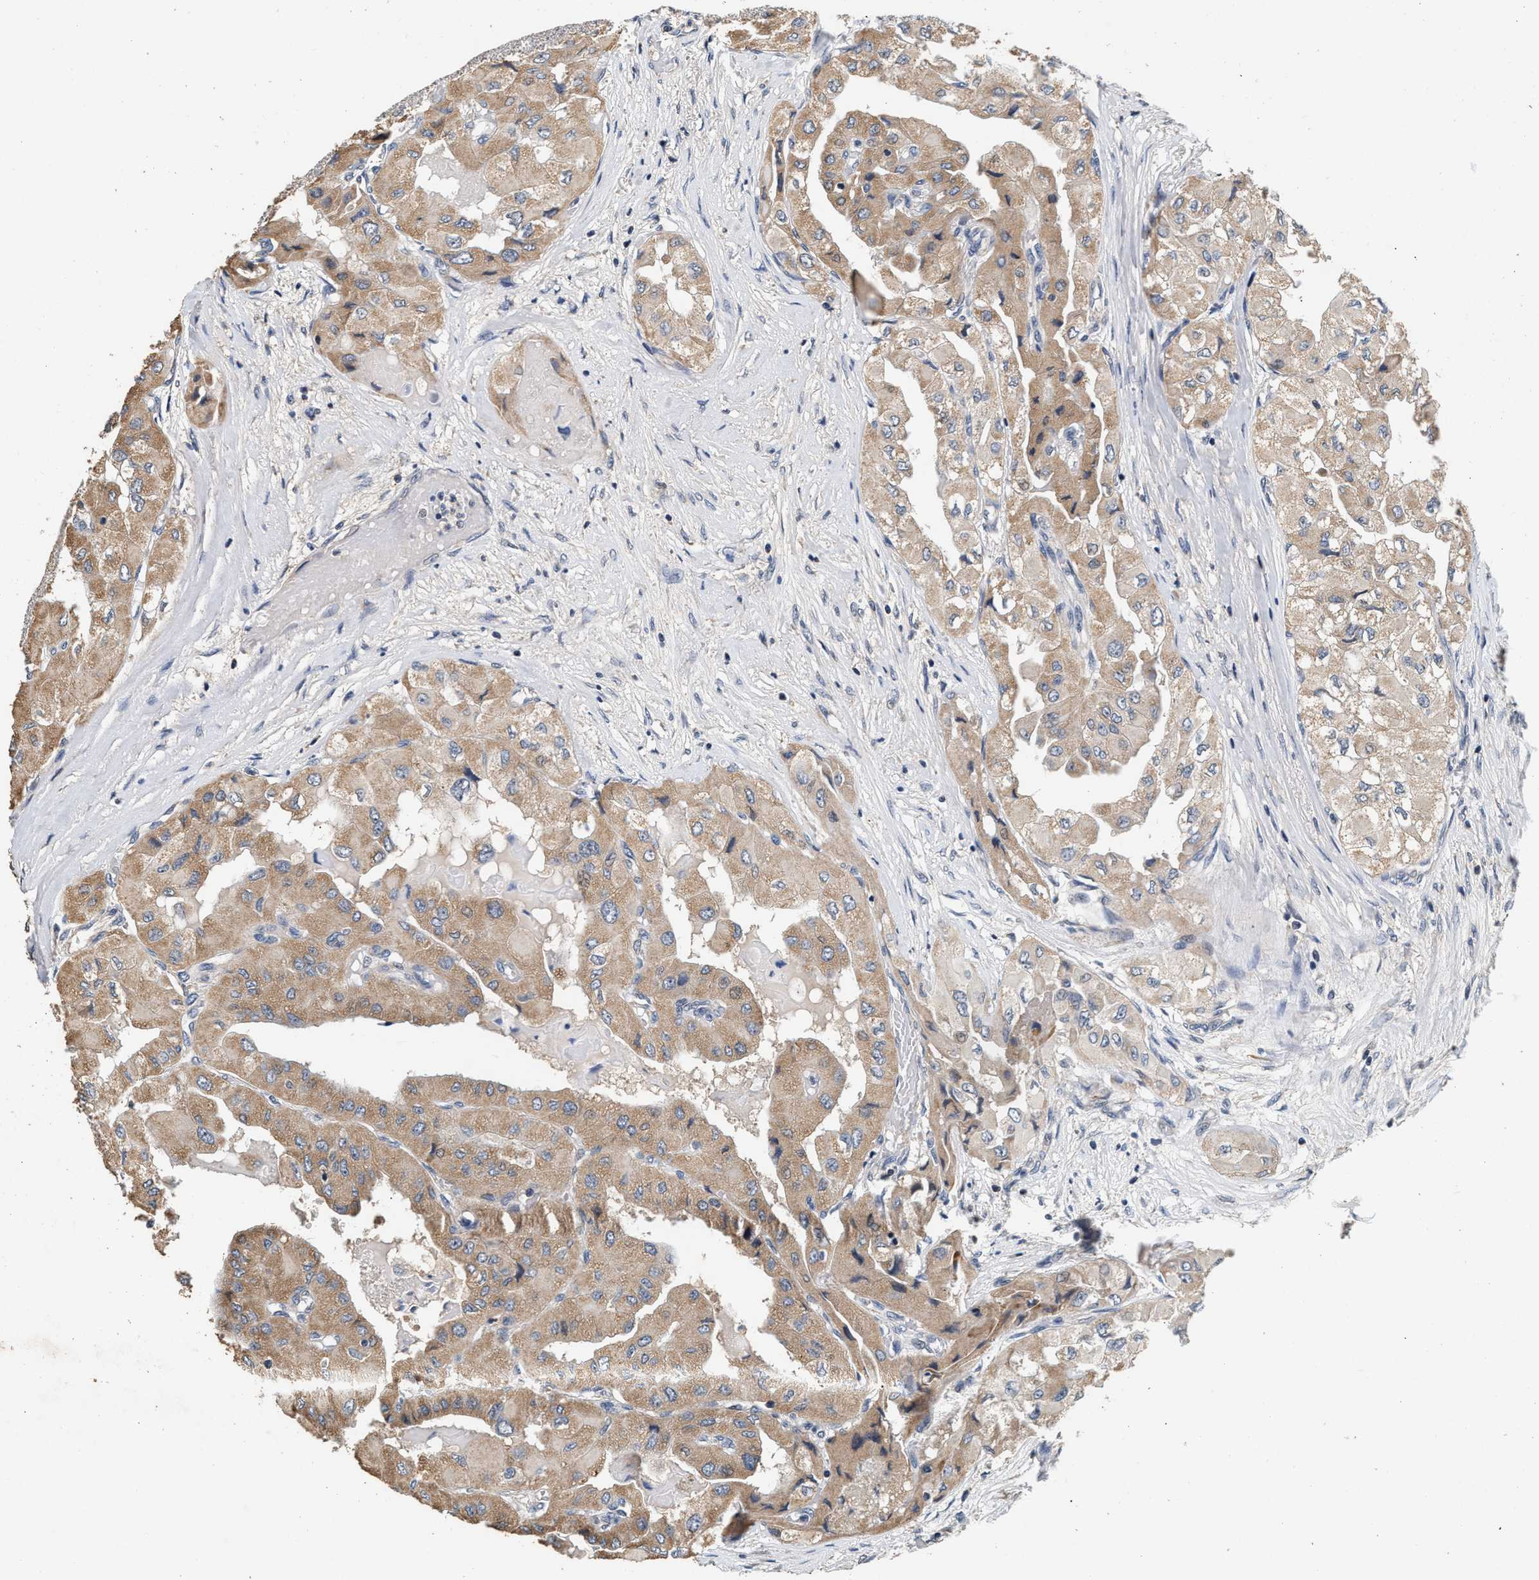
{"staining": {"intensity": "weak", "quantity": ">75%", "location": "cytoplasmic/membranous"}, "tissue": "thyroid cancer", "cell_type": "Tumor cells", "image_type": "cancer", "snomed": [{"axis": "morphology", "description": "Papillary adenocarcinoma, NOS"}, {"axis": "topography", "description": "Thyroid gland"}], "caption": "Approximately >75% of tumor cells in human thyroid cancer display weak cytoplasmic/membranous protein expression as visualized by brown immunohistochemical staining.", "gene": "PTGR3", "patient": {"sex": "female", "age": 59}}